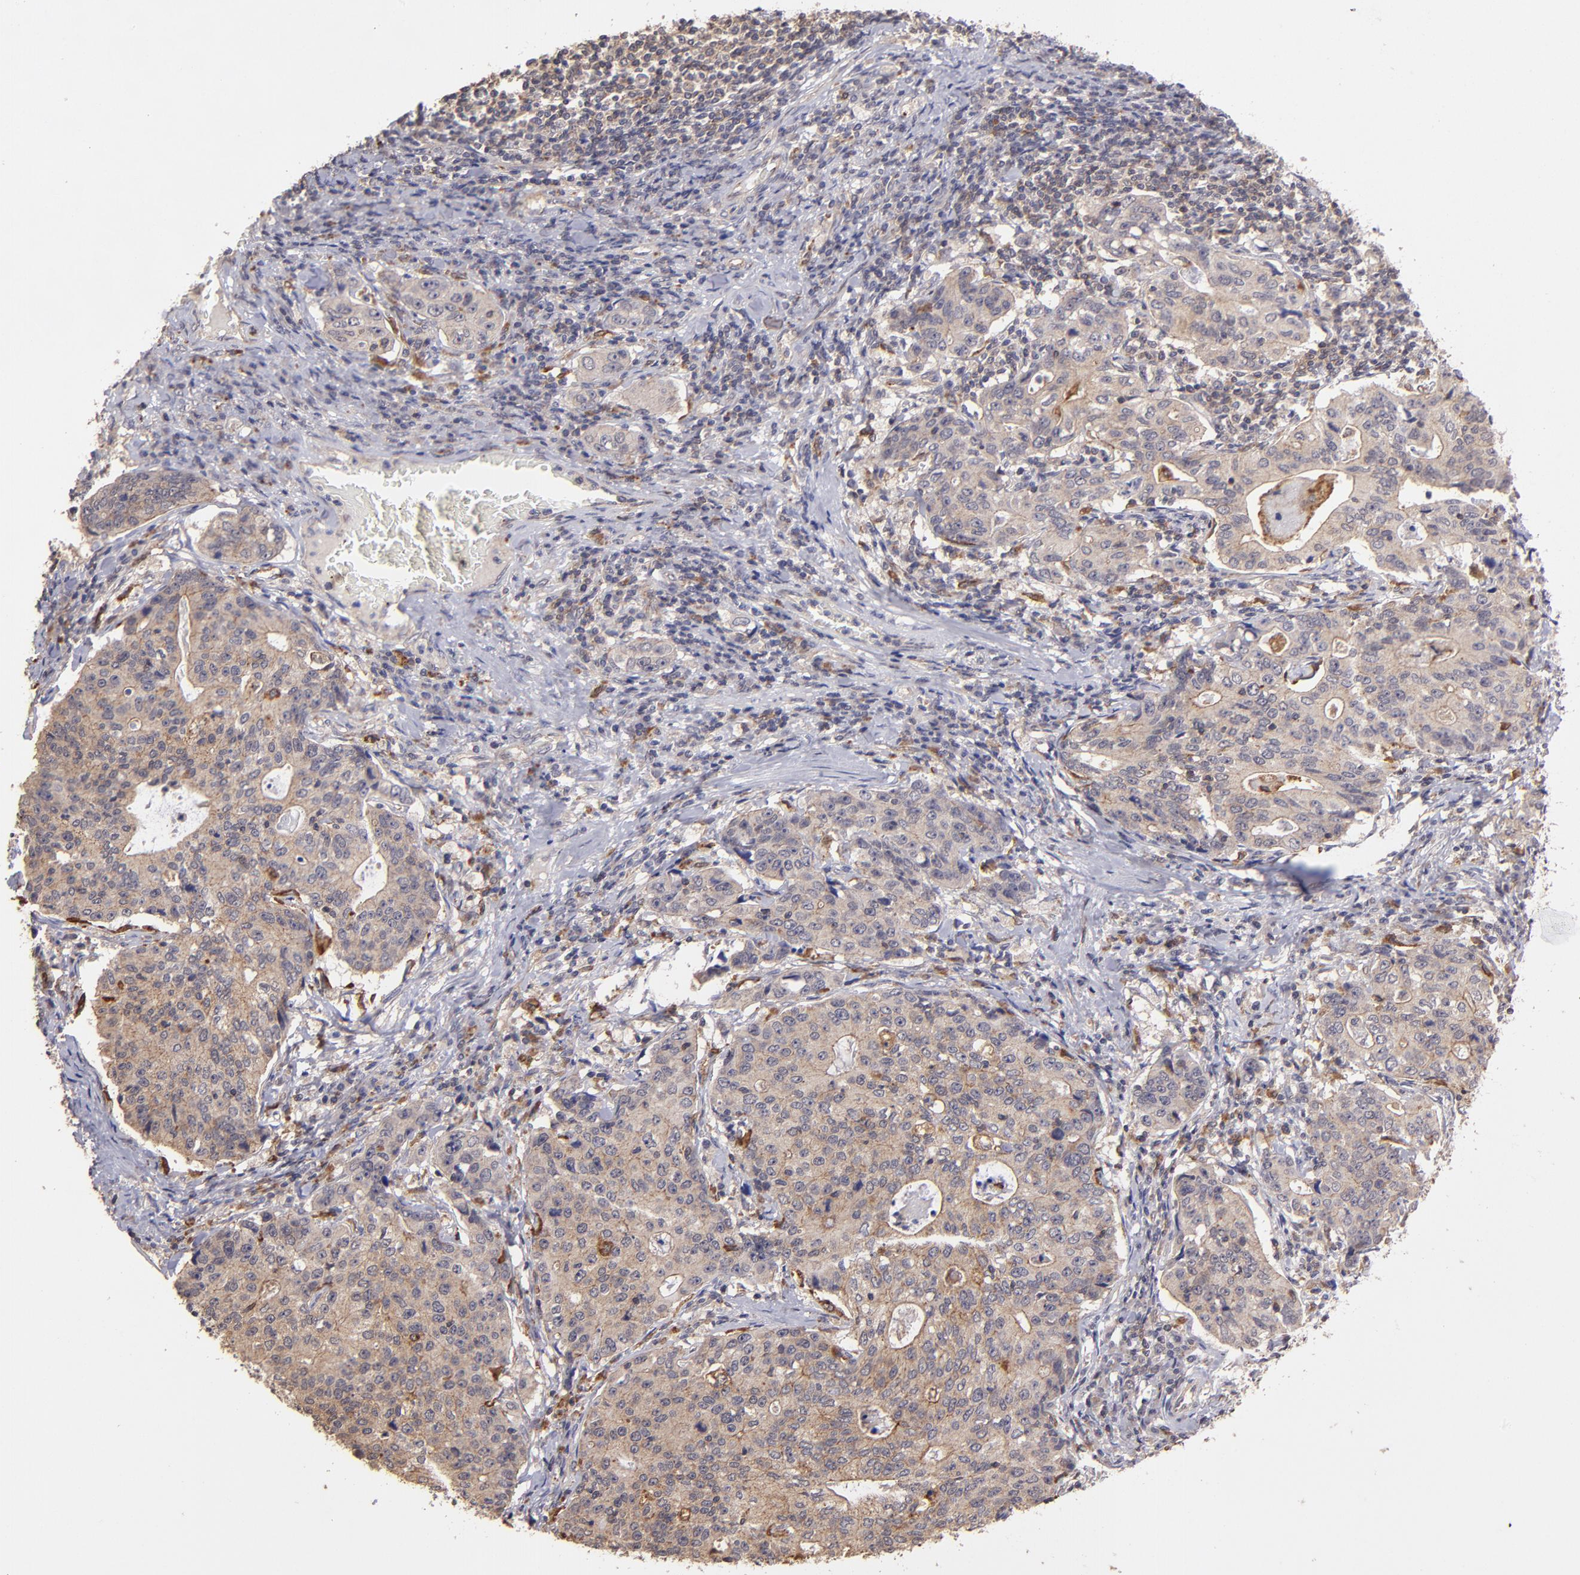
{"staining": {"intensity": "moderate", "quantity": ">75%", "location": "cytoplasmic/membranous"}, "tissue": "stomach cancer", "cell_type": "Tumor cells", "image_type": "cancer", "snomed": [{"axis": "morphology", "description": "Adenocarcinoma, NOS"}, {"axis": "topography", "description": "Esophagus"}, {"axis": "topography", "description": "Stomach"}], "caption": "Stomach adenocarcinoma was stained to show a protein in brown. There is medium levels of moderate cytoplasmic/membranous staining in about >75% of tumor cells.", "gene": "SIPA1L1", "patient": {"sex": "male", "age": 74}}